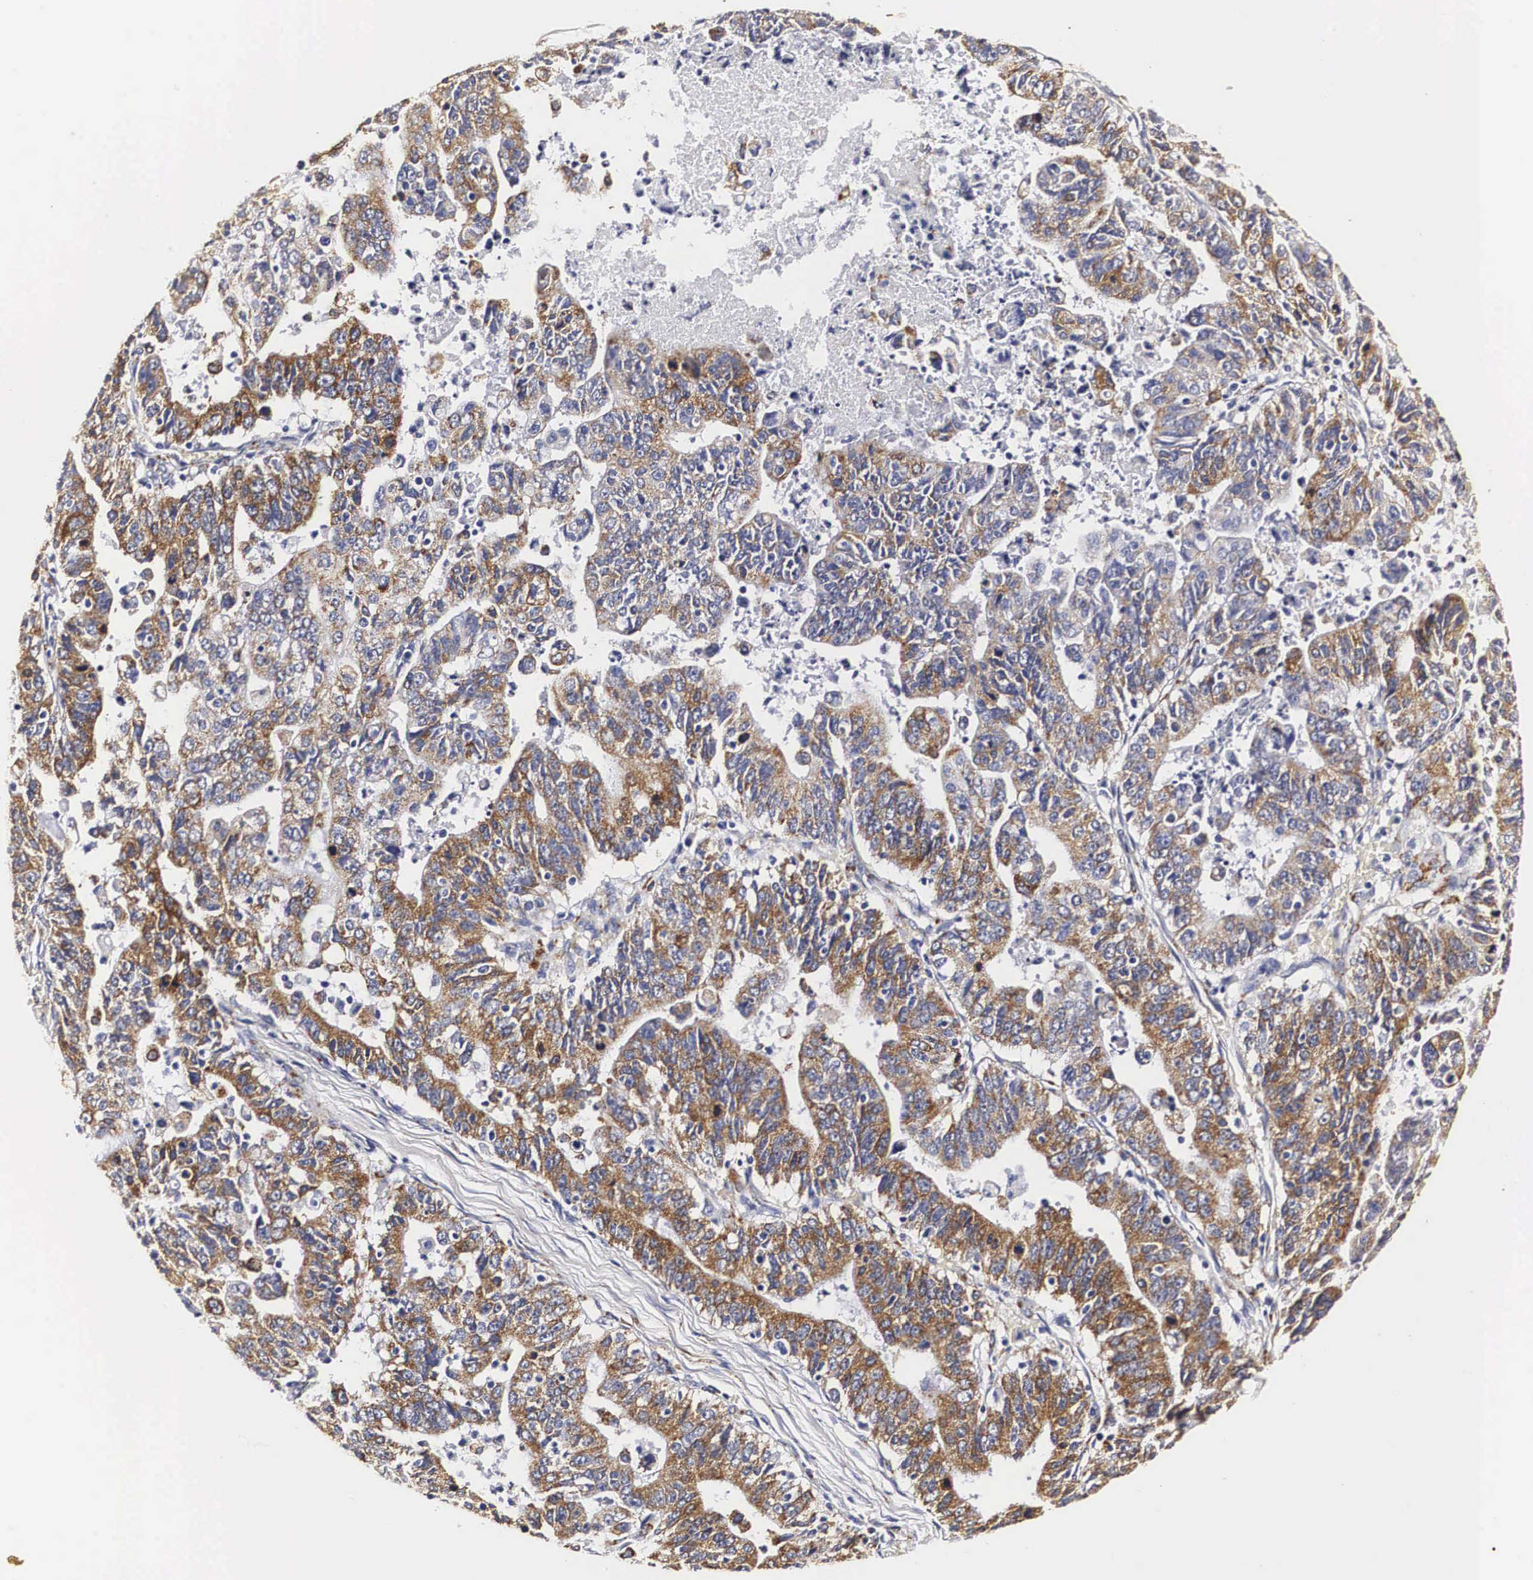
{"staining": {"intensity": "moderate", "quantity": ">75%", "location": "cytoplasmic/membranous"}, "tissue": "stomach cancer", "cell_type": "Tumor cells", "image_type": "cancer", "snomed": [{"axis": "morphology", "description": "Adenocarcinoma, NOS"}, {"axis": "topography", "description": "Stomach, upper"}], "caption": "This photomicrograph exhibits IHC staining of human stomach cancer, with medium moderate cytoplasmic/membranous positivity in about >75% of tumor cells.", "gene": "CKAP4", "patient": {"sex": "female", "age": 50}}